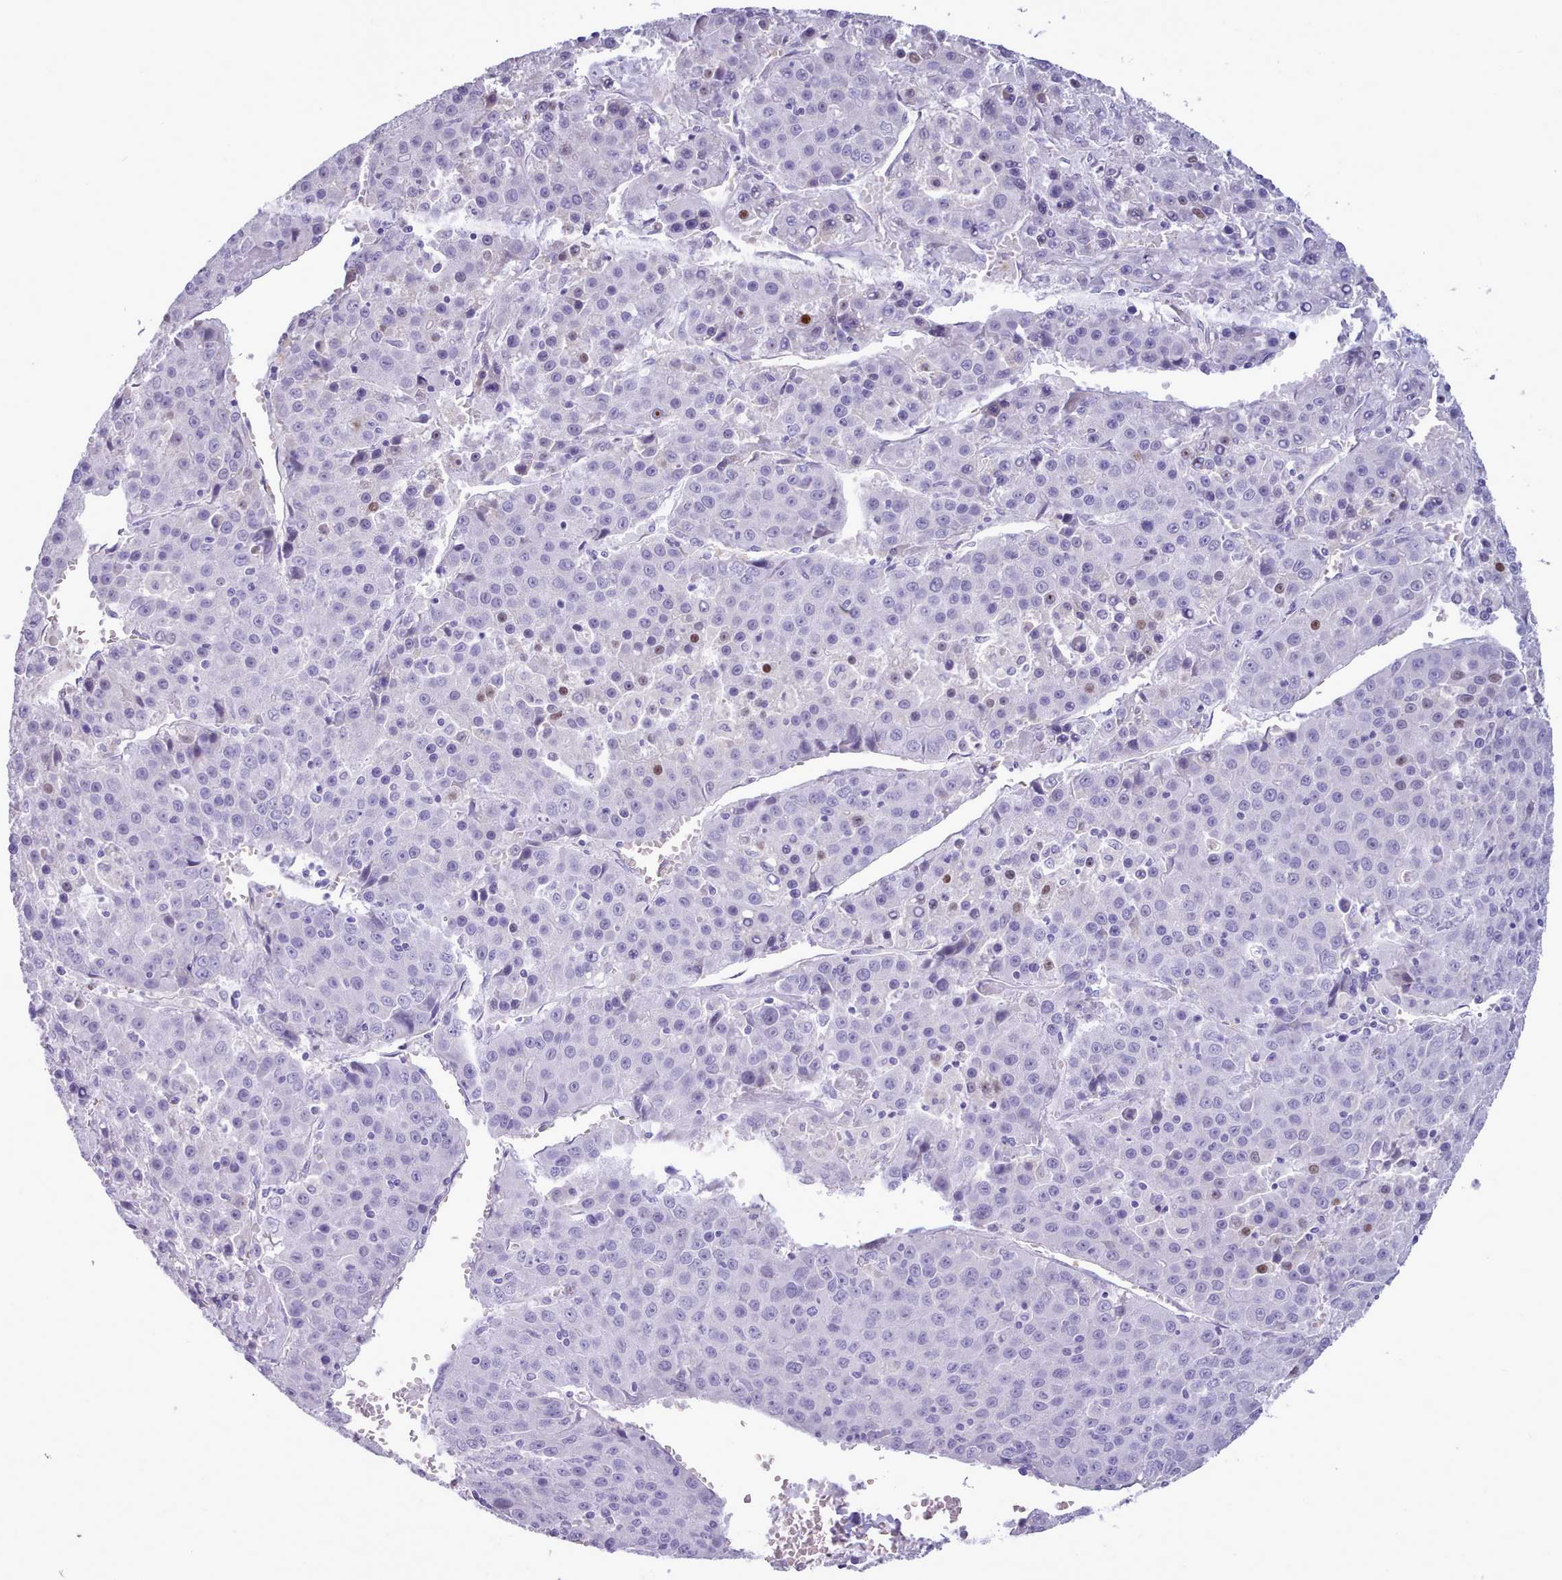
{"staining": {"intensity": "negative", "quantity": "none", "location": "none"}, "tissue": "liver cancer", "cell_type": "Tumor cells", "image_type": "cancer", "snomed": [{"axis": "morphology", "description": "Carcinoma, Hepatocellular, NOS"}, {"axis": "topography", "description": "Liver"}], "caption": "DAB (3,3'-diaminobenzidine) immunohistochemical staining of liver cancer (hepatocellular carcinoma) demonstrates no significant positivity in tumor cells. (Stains: DAB immunohistochemistry (IHC) with hematoxylin counter stain, Microscopy: brightfield microscopy at high magnification).", "gene": "CYP2A13", "patient": {"sex": "female", "age": 53}}